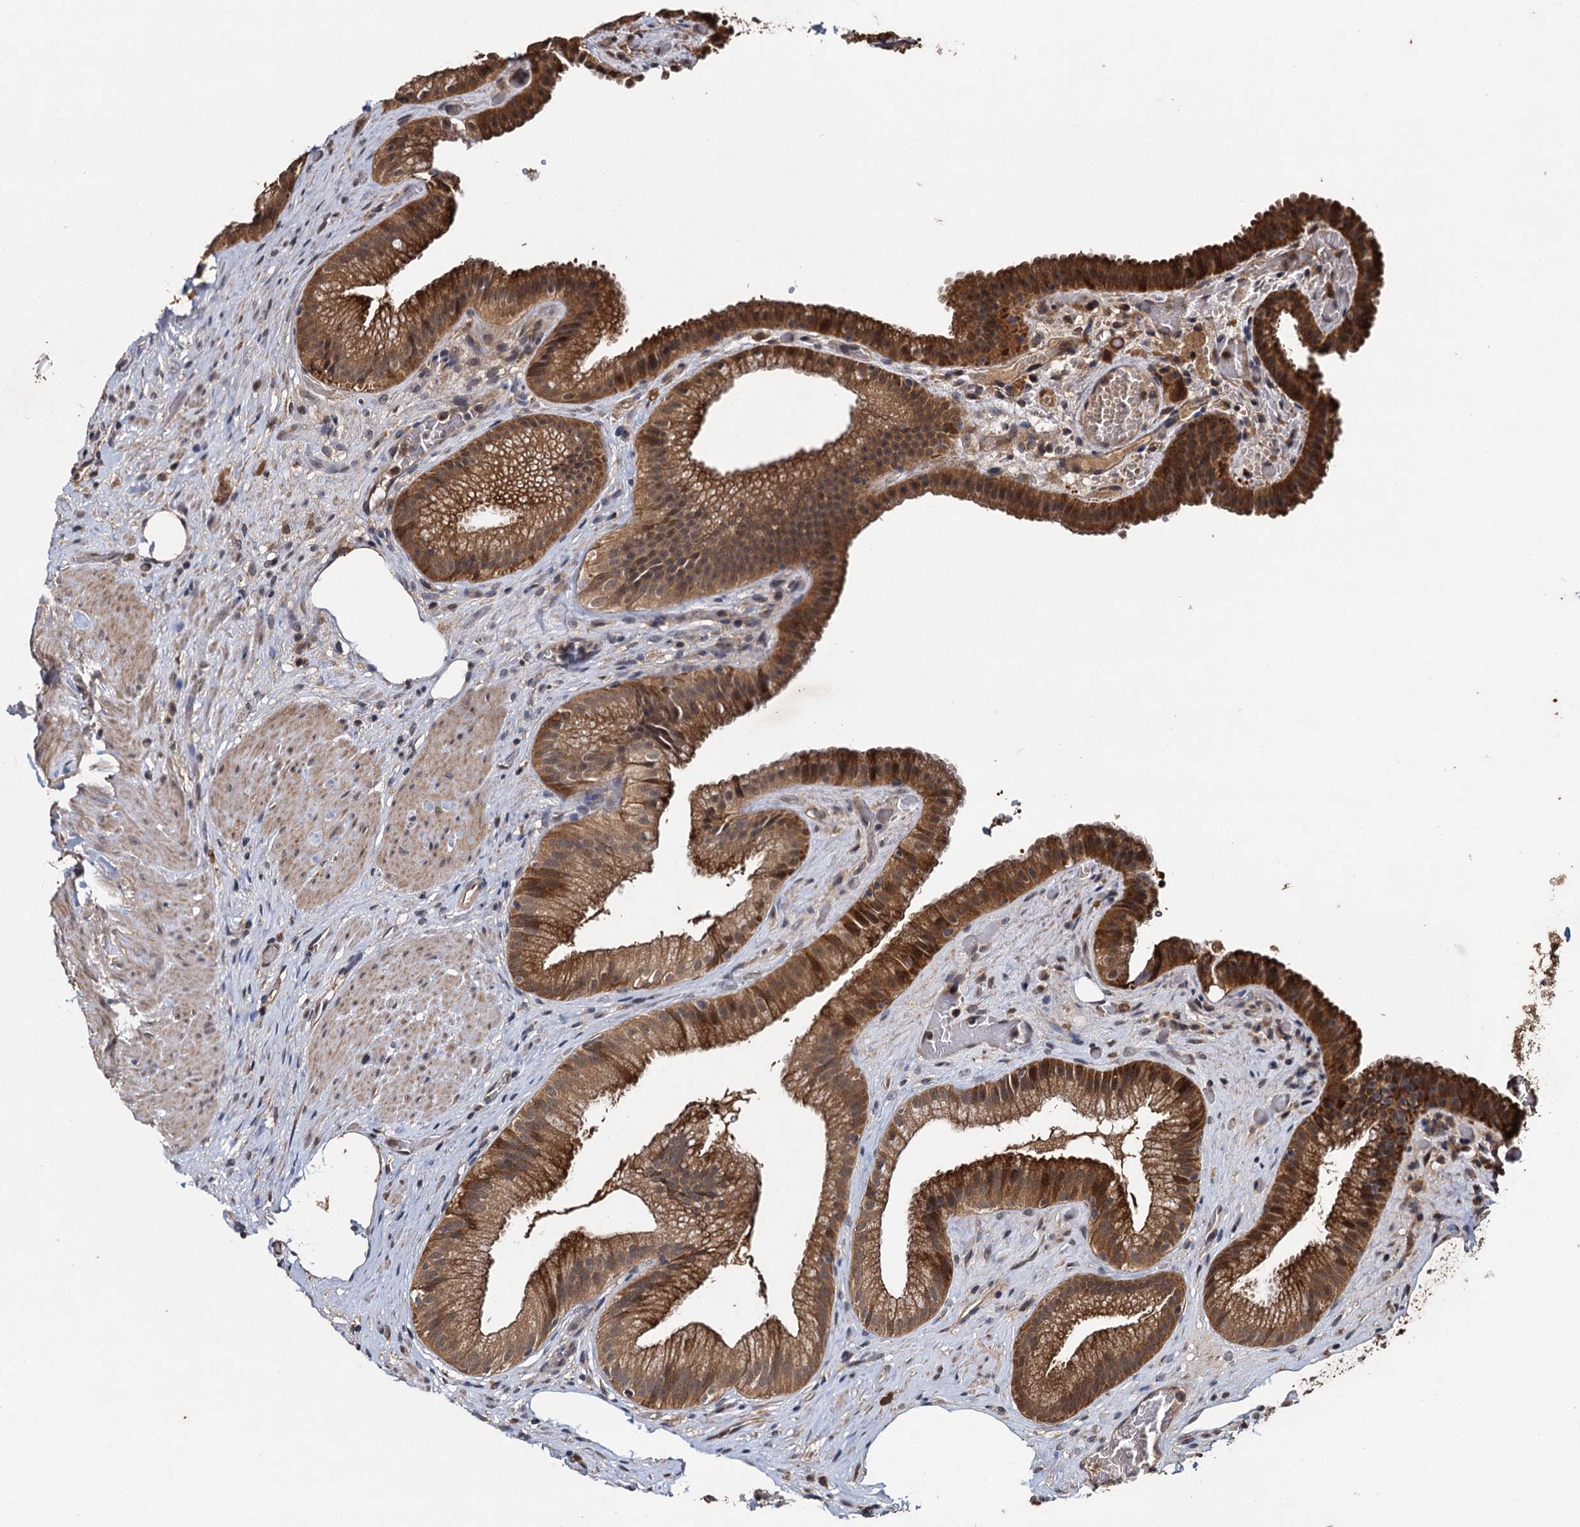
{"staining": {"intensity": "strong", "quantity": ">75%", "location": "cytoplasmic/membranous"}, "tissue": "gallbladder", "cell_type": "Glandular cells", "image_type": "normal", "snomed": [{"axis": "morphology", "description": "Normal tissue, NOS"}, {"axis": "morphology", "description": "Inflammation, NOS"}, {"axis": "topography", "description": "Gallbladder"}], "caption": "Immunohistochemistry staining of benign gallbladder, which shows high levels of strong cytoplasmic/membranous expression in approximately >75% of glandular cells indicating strong cytoplasmic/membranous protein expression. The staining was performed using DAB (3,3'-diaminobenzidine) (brown) for protein detection and nuclei were counterstained in hematoxylin (blue).", "gene": "SLC46A3", "patient": {"sex": "male", "age": 51}}